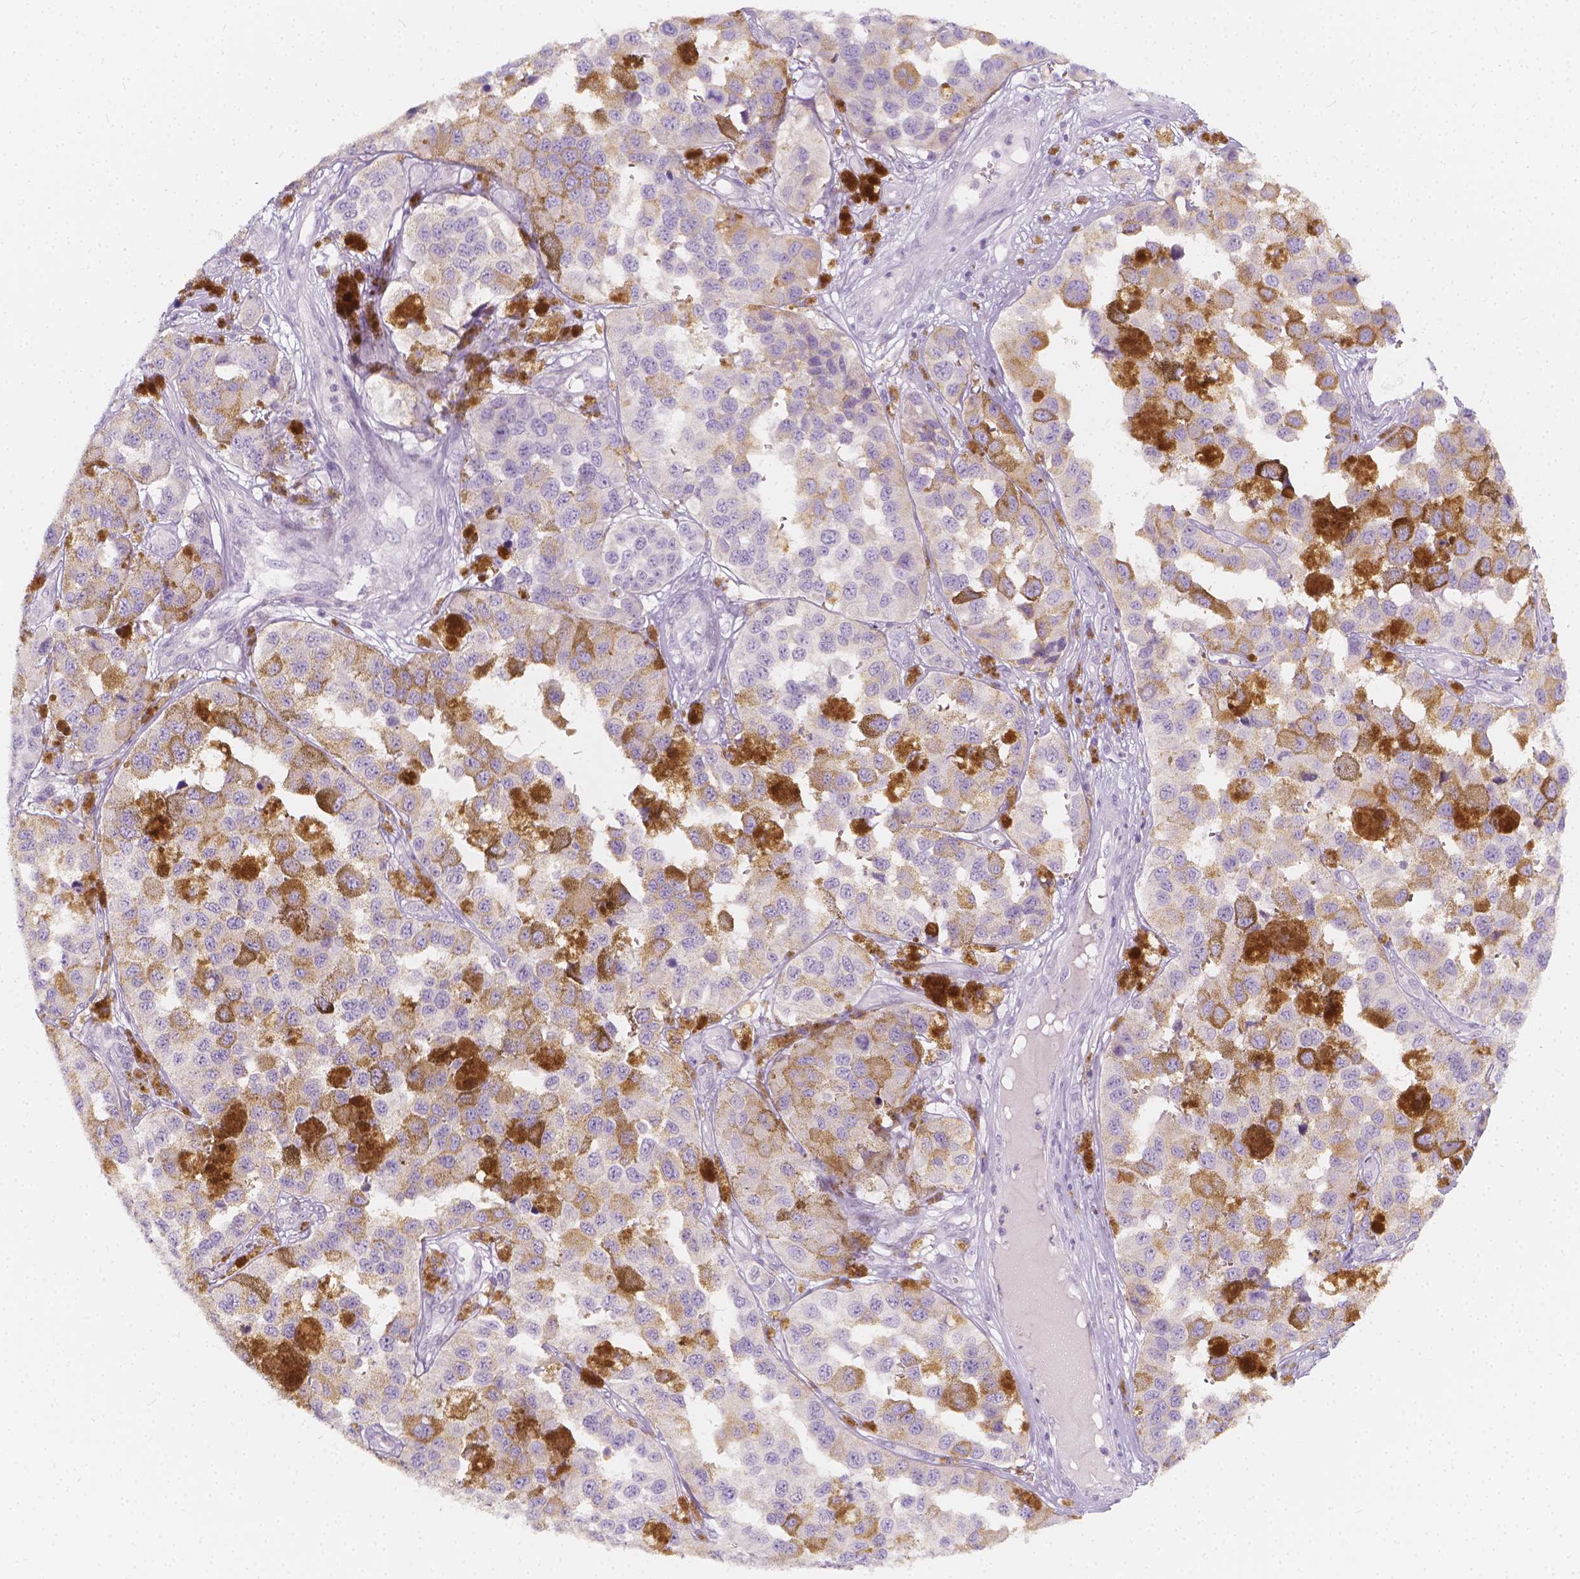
{"staining": {"intensity": "negative", "quantity": "none", "location": "none"}, "tissue": "melanoma", "cell_type": "Tumor cells", "image_type": "cancer", "snomed": [{"axis": "morphology", "description": "Malignant melanoma, NOS"}, {"axis": "topography", "description": "Skin"}], "caption": "Immunohistochemical staining of melanoma demonstrates no significant expression in tumor cells. The staining is performed using DAB brown chromogen with nuclei counter-stained in using hematoxylin.", "gene": "RBFOX1", "patient": {"sex": "female", "age": 58}}